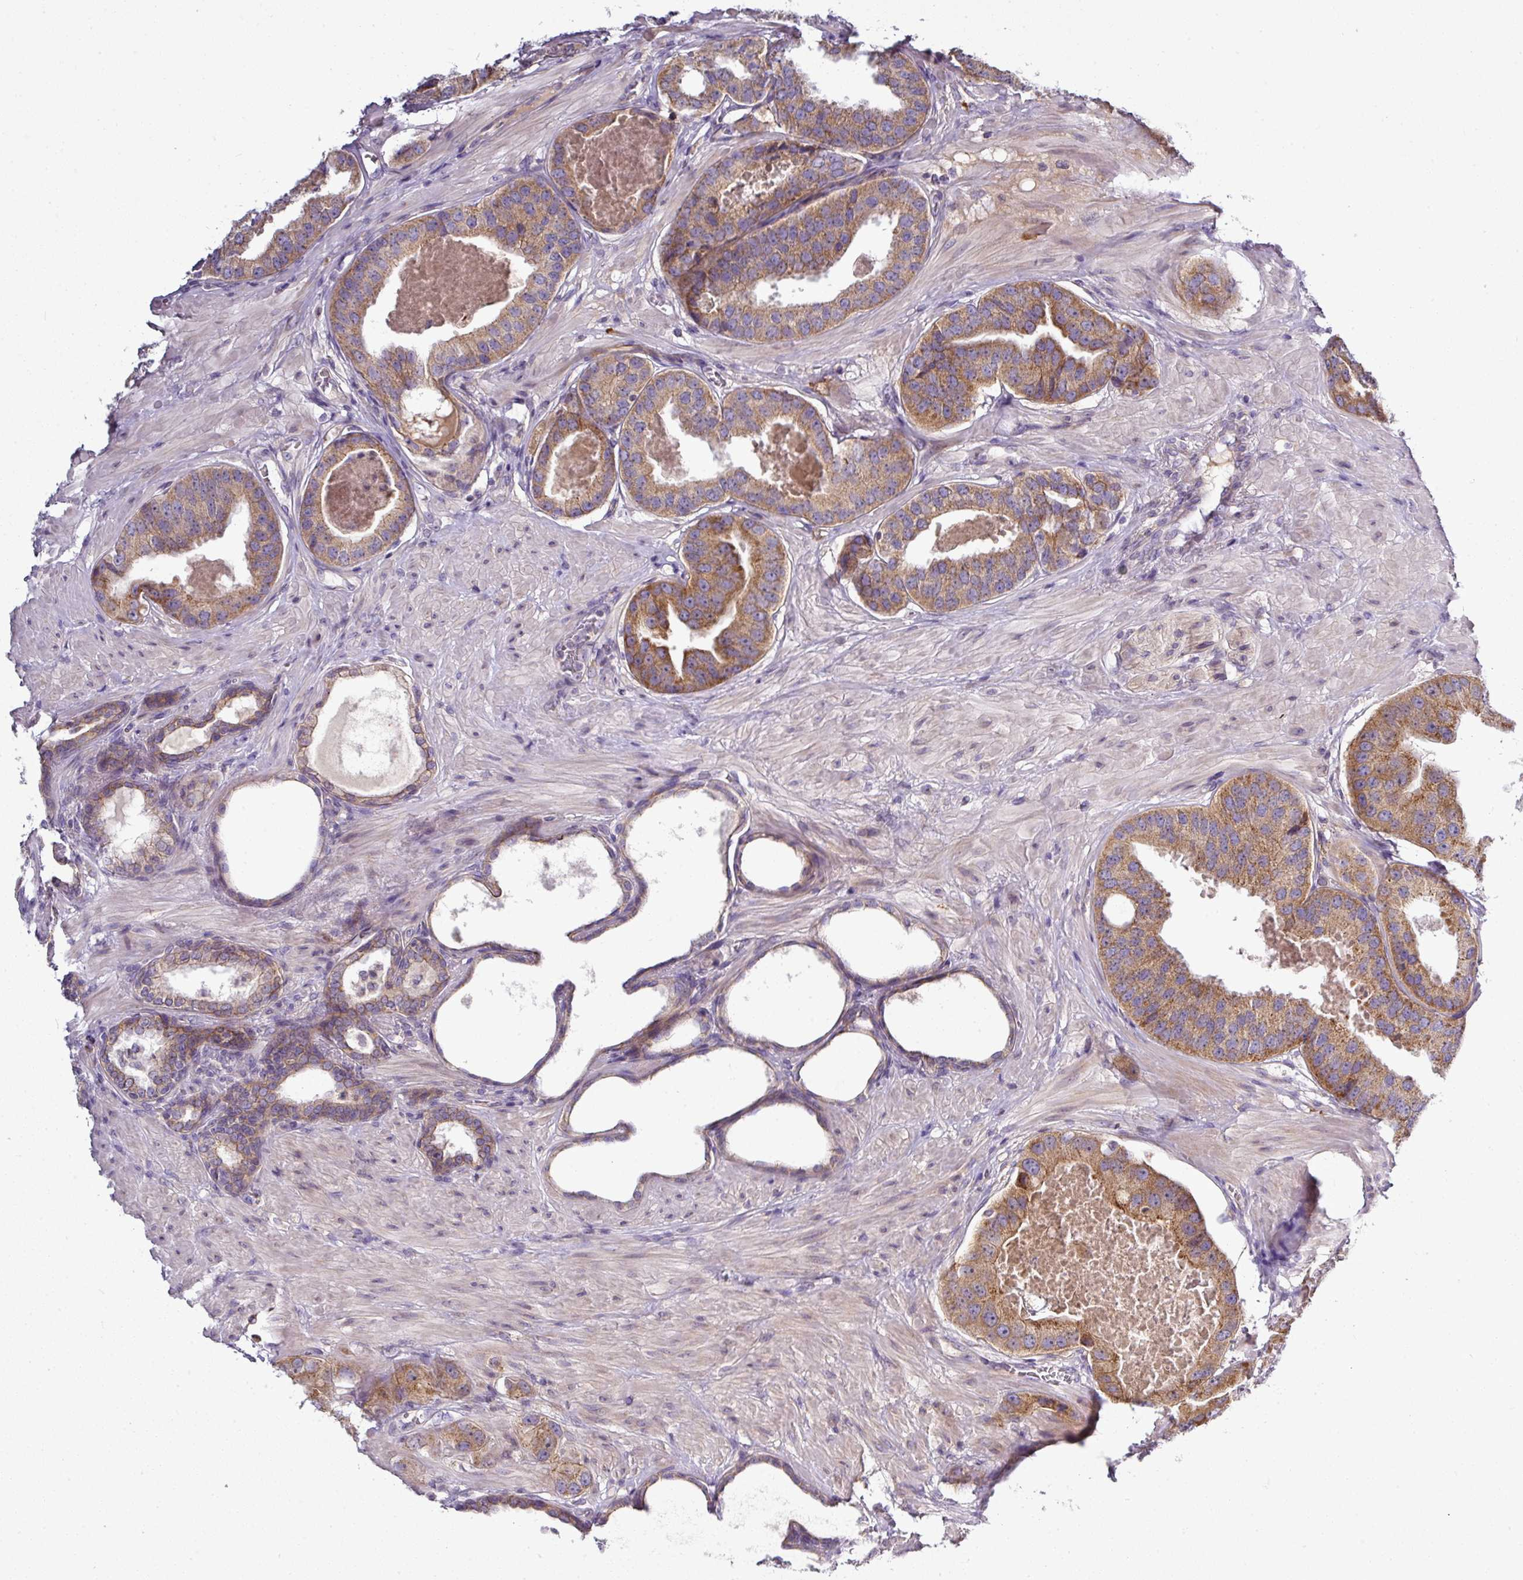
{"staining": {"intensity": "moderate", "quantity": ">75%", "location": "cytoplasmic/membranous"}, "tissue": "prostate cancer", "cell_type": "Tumor cells", "image_type": "cancer", "snomed": [{"axis": "morphology", "description": "Adenocarcinoma, High grade"}, {"axis": "topography", "description": "Prostate"}], "caption": "The photomicrograph shows a brown stain indicating the presence of a protein in the cytoplasmic/membranous of tumor cells in prostate cancer (high-grade adenocarcinoma).", "gene": "GAN", "patient": {"sex": "male", "age": 63}}